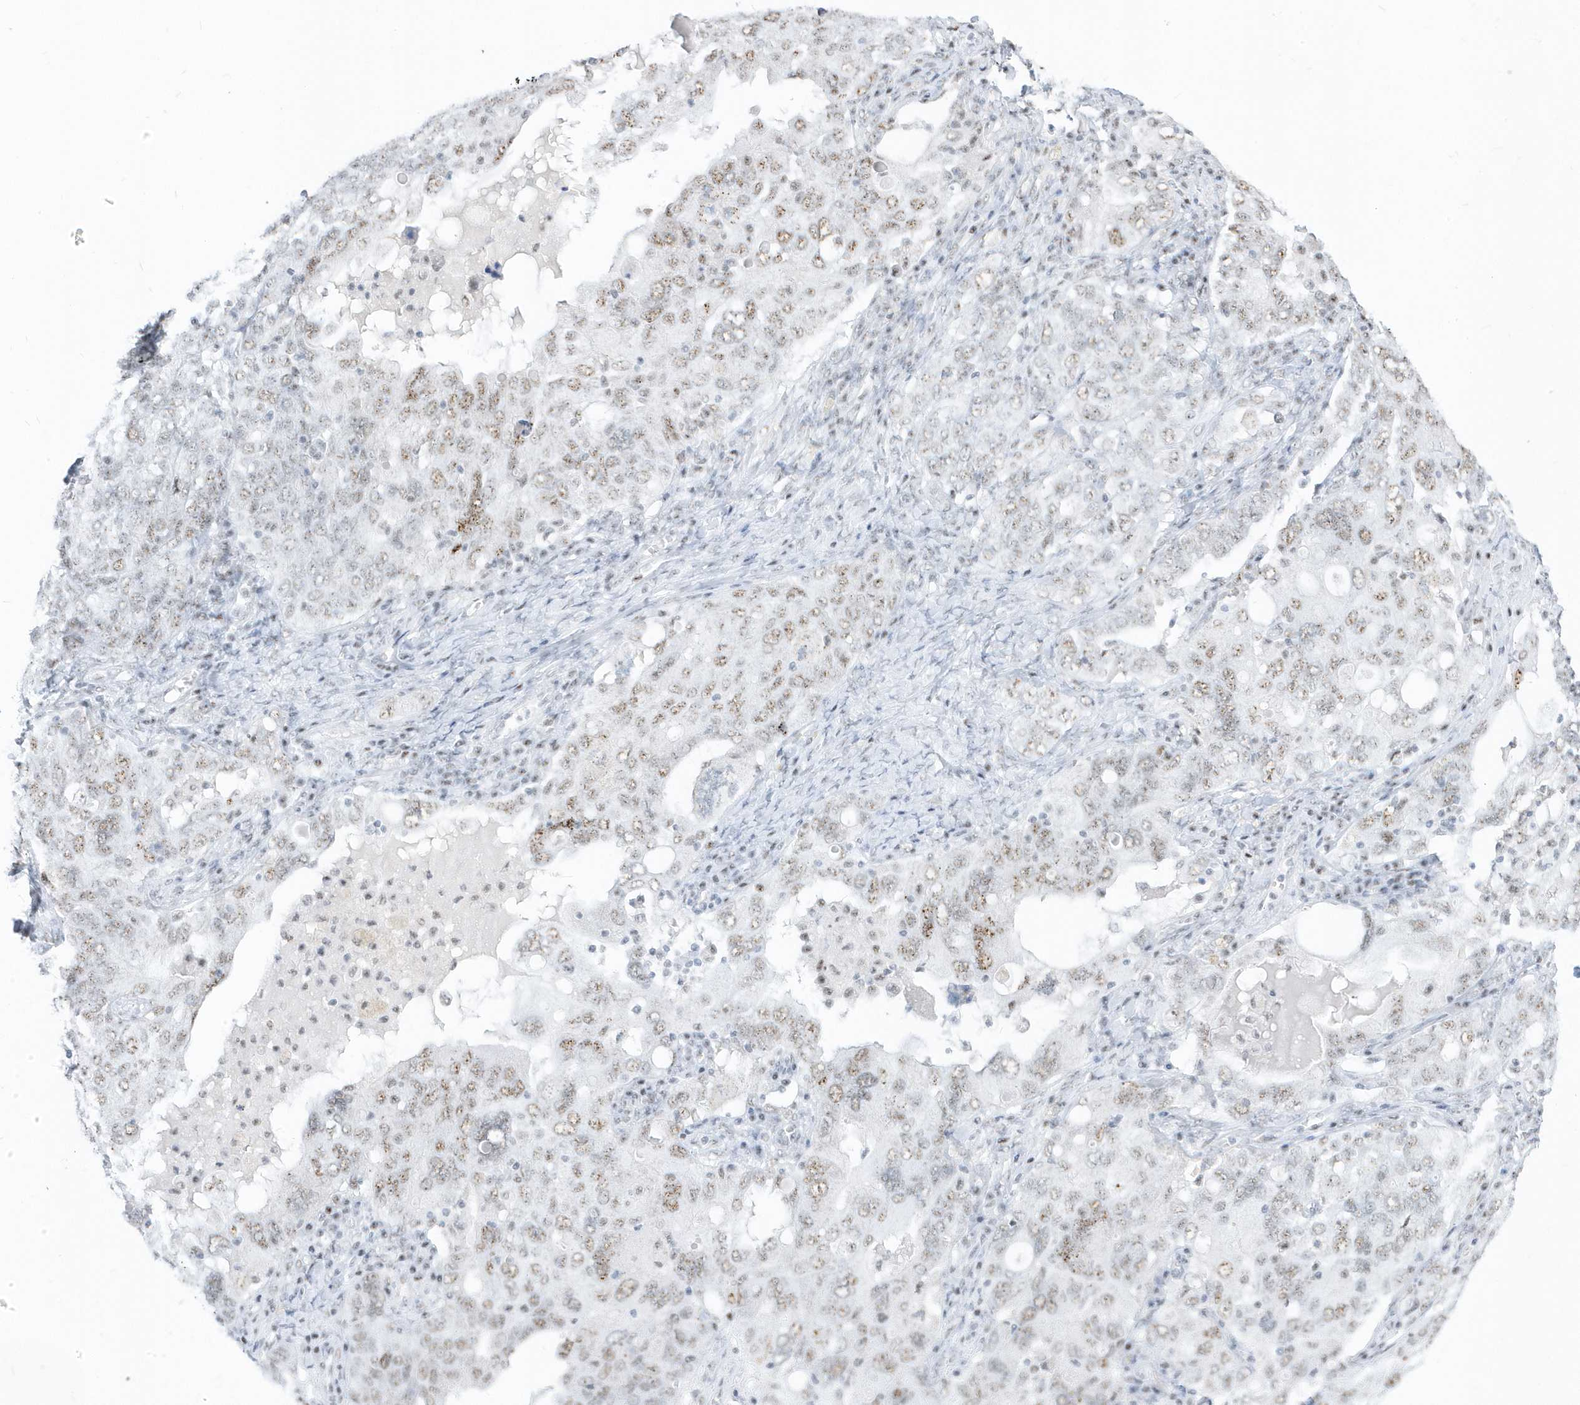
{"staining": {"intensity": "weak", "quantity": ">75%", "location": "nuclear"}, "tissue": "ovarian cancer", "cell_type": "Tumor cells", "image_type": "cancer", "snomed": [{"axis": "morphology", "description": "Carcinoma, endometroid"}, {"axis": "topography", "description": "Ovary"}], "caption": "Immunohistochemistry (IHC) histopathology image of neoplastic tissue: endometroid carcinoma (ovarian) stained using immunohistochemistry (IHC) exhibits low levels of weak protein expression localized specifically in the nuclear of tumor cells, appearing as a nuclear brown color.", "gene": "PLEKHN1", "patient": {"sex": "female", "age": 62}}